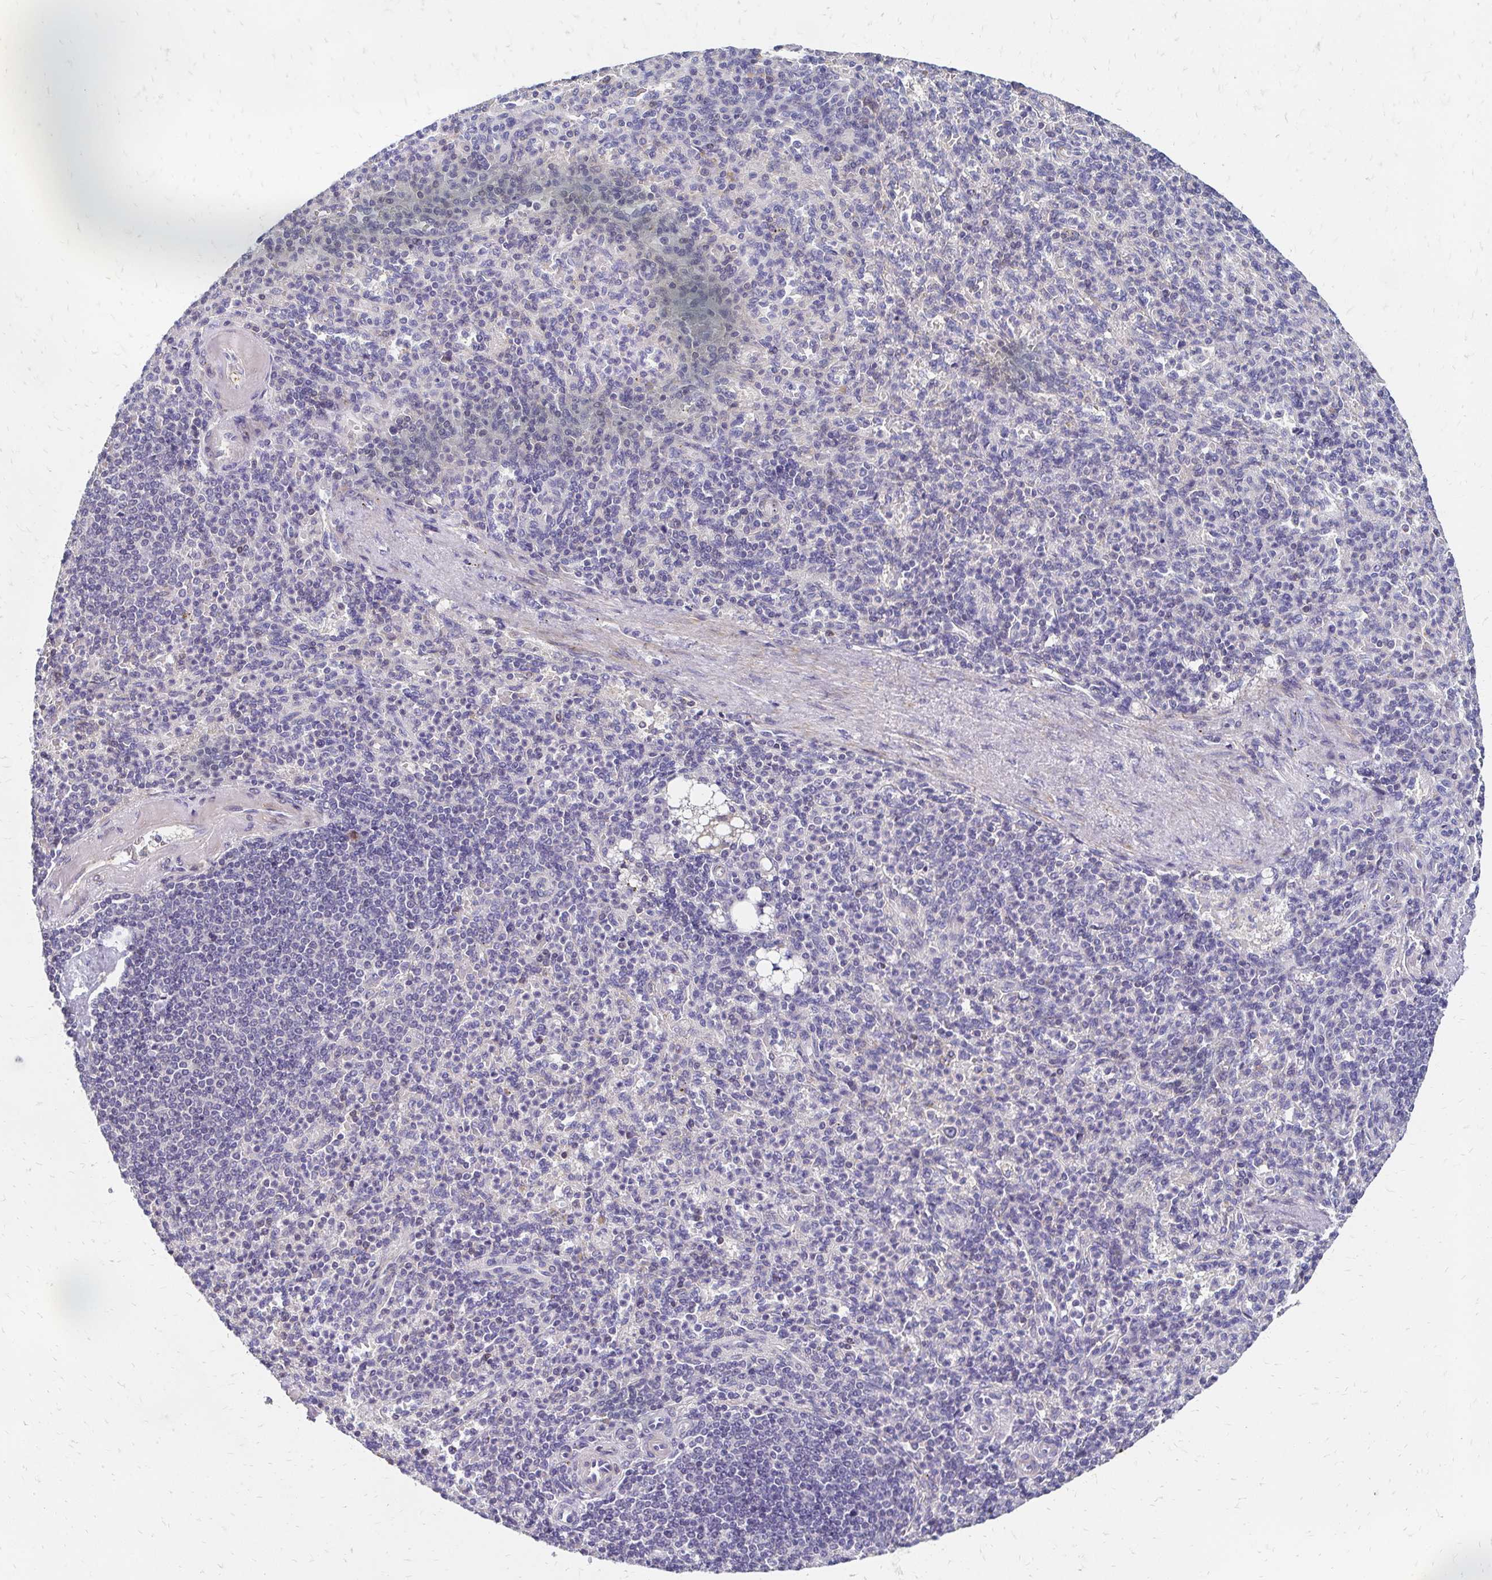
{"staining": {"intensity": "negative", "quantity": "none", "location": "none"}, "tissue": "spleen", "cell_type": "Cells in red pulp", "image_type": "normal", "snomed": [{"axis": "morphology", "description": "Normal tissue, NOS"}, {"axis": "topography", "description": "Spleen"}], "caption": "The histopathology image displays no staining of cells in red pulp in unremarkable spleen.", "gene": "DTNB", "patient": {"sex": "female", "age": 74}}